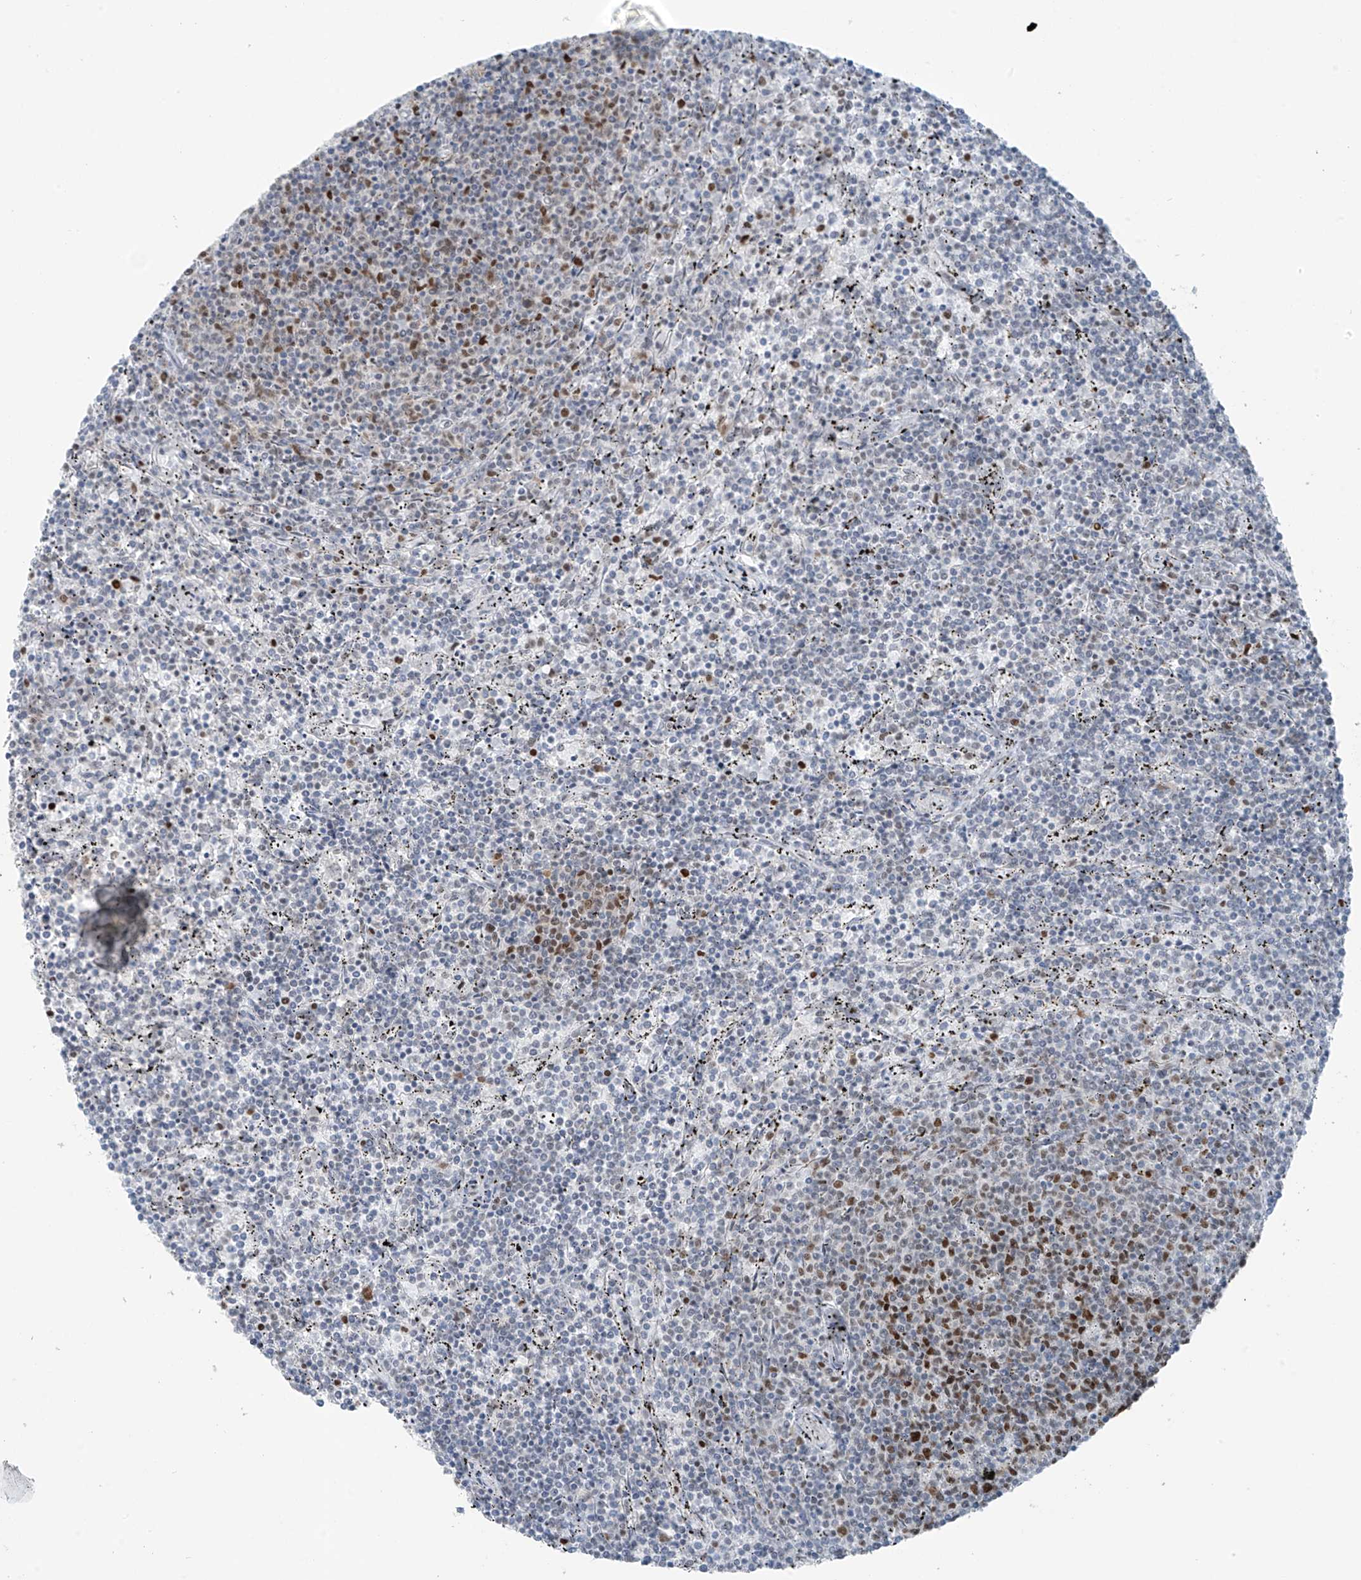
{"staining": {"intensity": "moderate", "quantity": "<25%", "location": "nuclear"}, "tissue": "lymphoma", "cell_type": "Tumor cells", "image_type": "cancer", "snomed": [{"axis": "morphology", "description": "Malignant lymphoma, non-Hodgkin's type, Low grade"}, {"axis": "topography", "description": "Spleen"}], "caption": "This image displays immunohistochemistry staining of malignant lymphoma, non-Hodgkin's type (low-grade), with low moderate nuclear expression in about <25% of tumor cells.", "gene": "WRNIP1", "patient": {"sex": "female", "age": 50}}